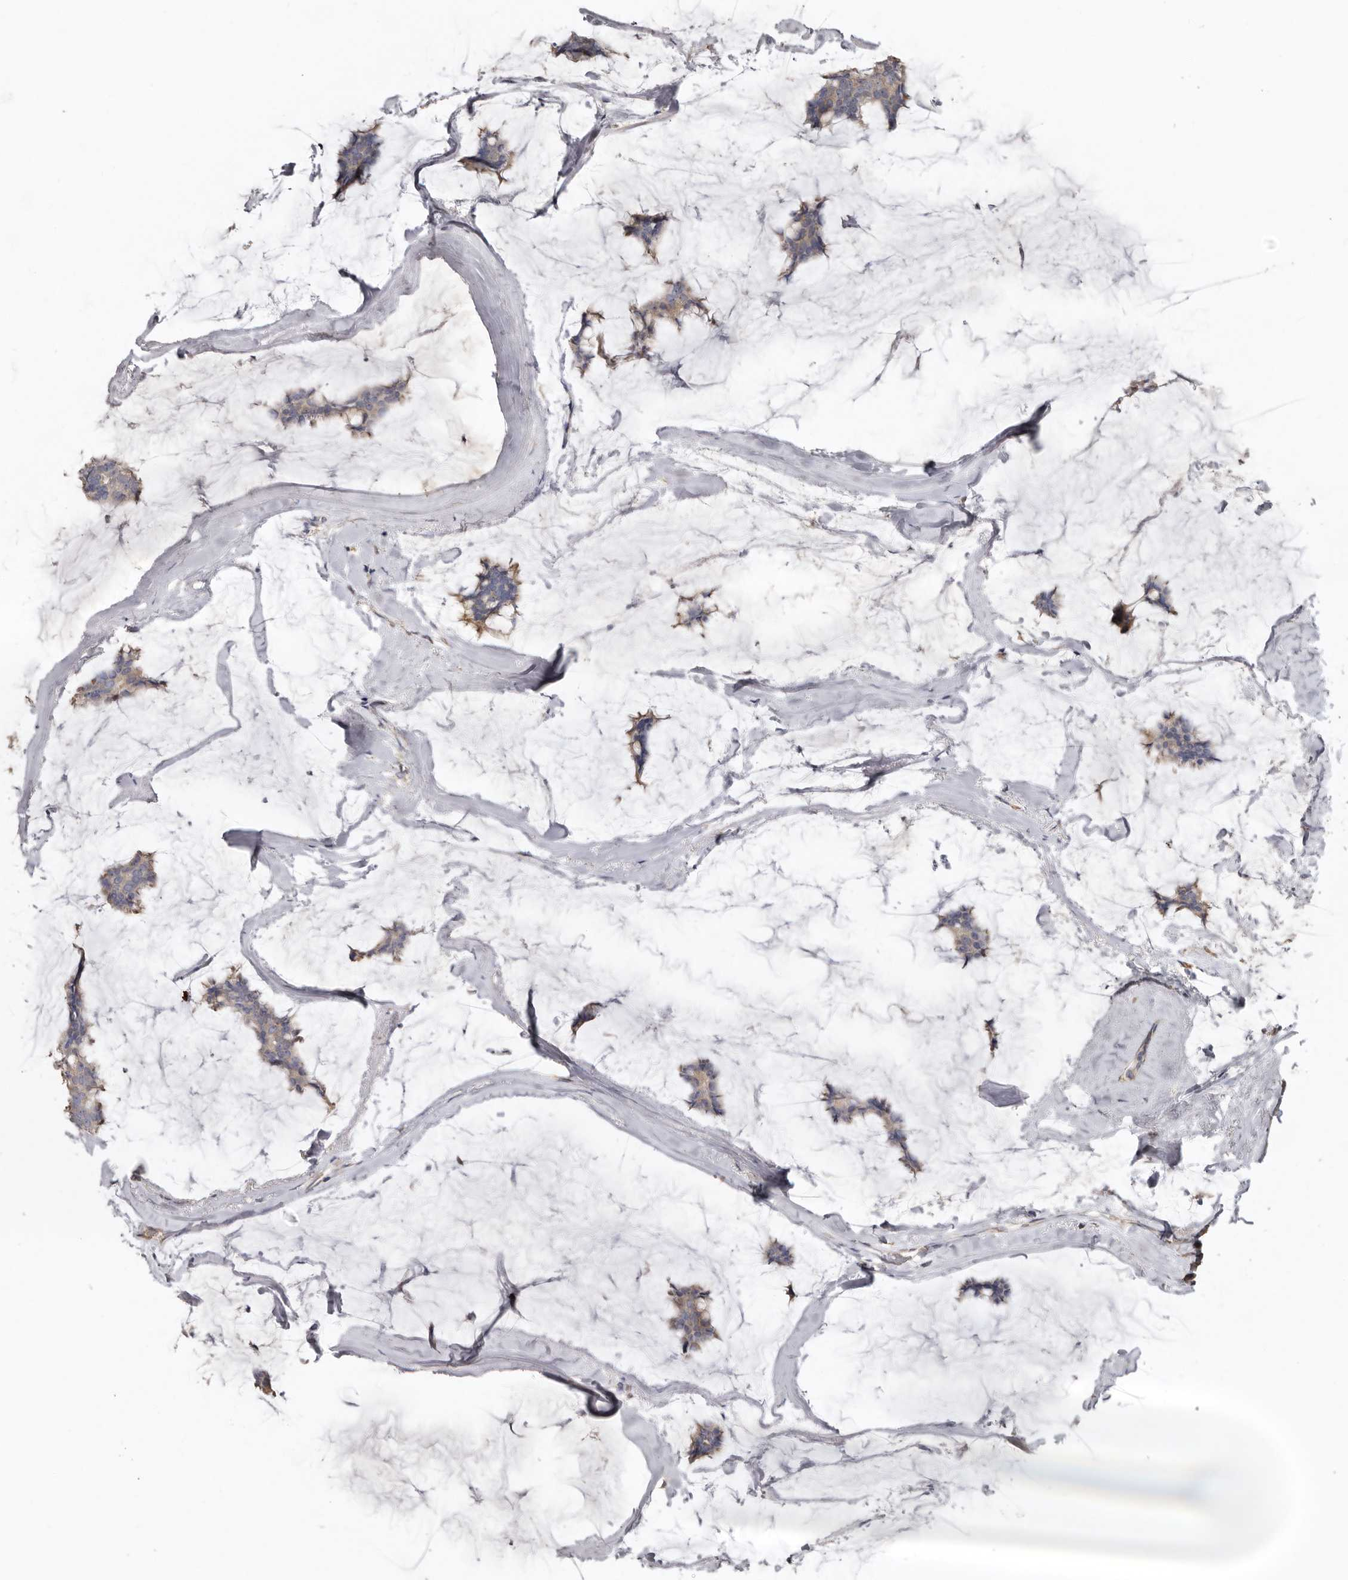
{"staining": {"intensity": "weak", "quantity": "25%-75%", "location": "cytoplasmic/membranous"}, "tissue": "breast cancer", "cell_type": "Tumor cells", "image_type": "cancer", "snomed": [{"axis": "morphology", "description": "Duct carcinoma"}, {"axis": "topography", "description": "Breast"}], "caption": "Approximately 25%-75% of tumor cells in human breast cancer exhibit weak cytoplasmic/membranous protein expression as visualized by brown immunohistochemical staining.", "gene": "FLCN", "patient": {"sex": "female", "age": 93}}